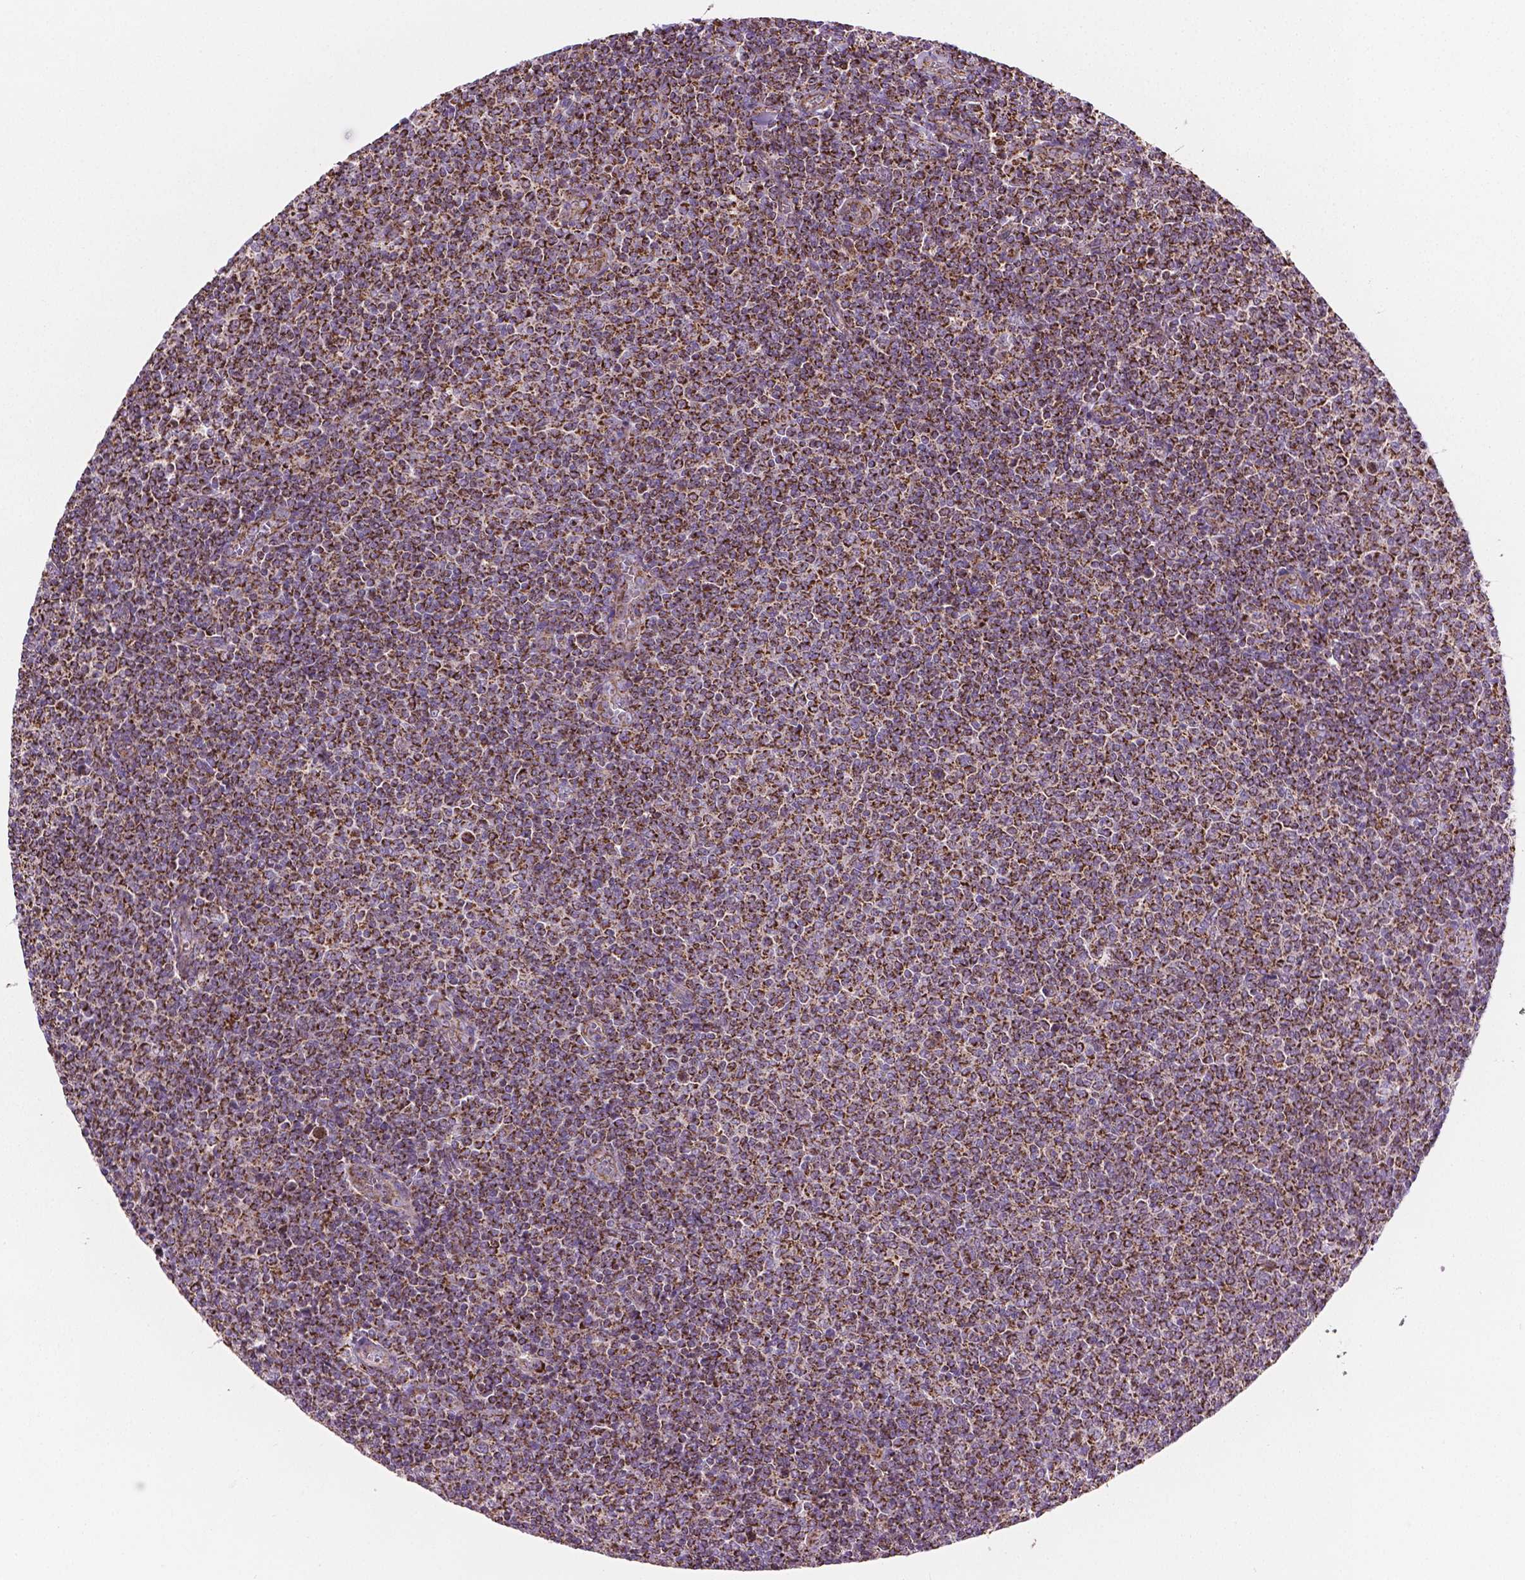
{"staining": {"intensity": "strong", "quantity": ">75%", "location": "cytoplasmic/membranous"}, "tissue": "lymphoma", "cell_type": "Tumor cells", "image_type": "cancer", "snomed": [{"axis": "morphology", "description": "Malignant lymphoma, non-Hodgkin's type, Low grade"}, {"axis": "topography", "description": "Lymph node"}], "caption": "IHC (DAB) staining of low-grade malignant lymphoma, non-Hodgkin's type shows strong cytoplasmic/membranous protein positivity in about >75% of tumor cells. Using DAB (3,3'-diaminobenzidine) (brown) and hematoxylin (blue) stains, captured at high magnification using brightfield microscopy.", "gene": "PIBF1", "patient": {"sex": "male", "age": 52}}